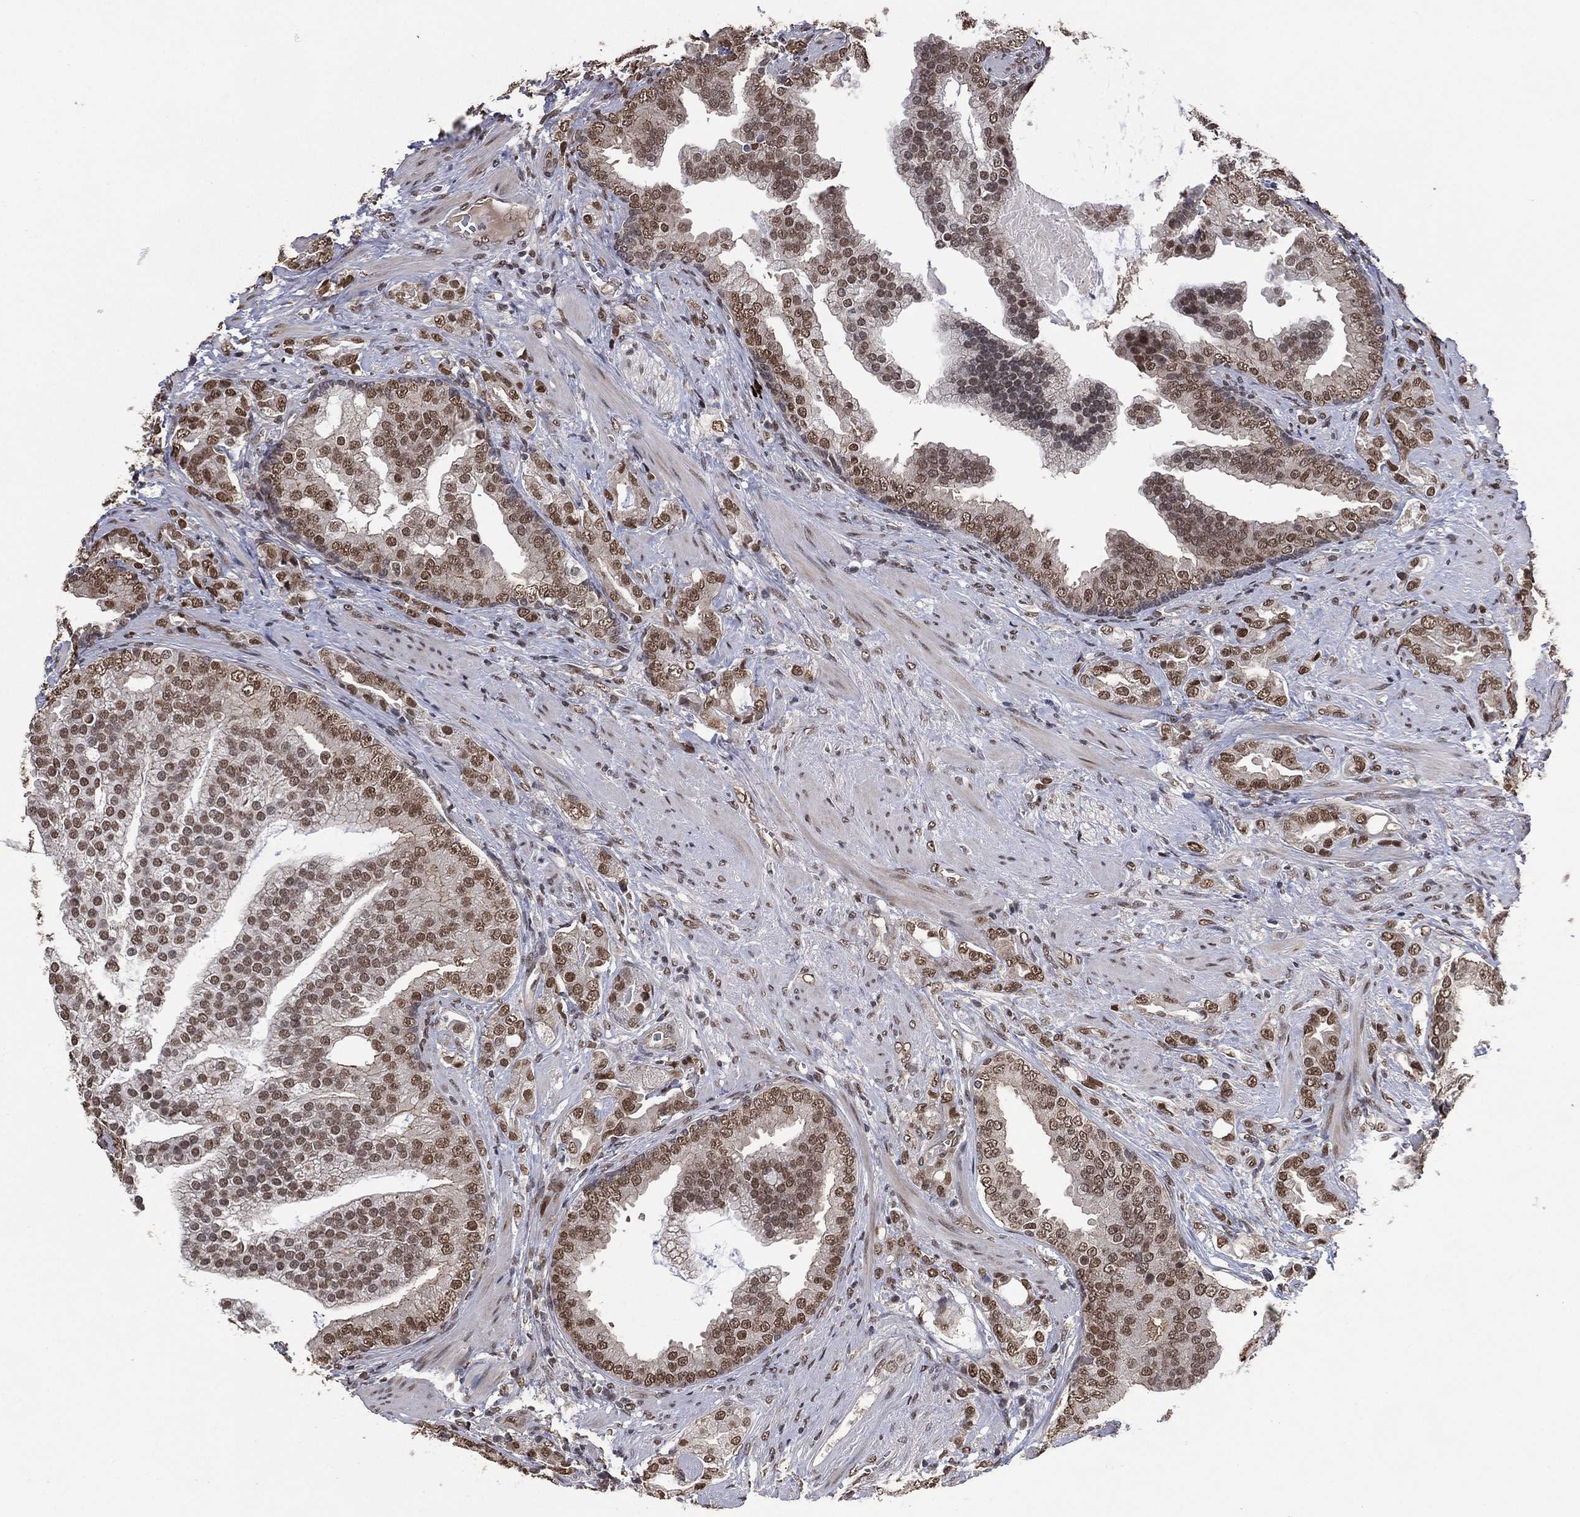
{"staining": {"intensity": "moderate", "quantity": "25%-75%", "location": "nuclear"}, "tissue": "prostate cancer", "cell_type": "Tumor cells", "image_type": "cancer", "snomed": [{"axis": "morphology", "description": "Adenocarcinoma, NOS"}, {"axis": "topography", "description": "Prostate"}], "caption": "Protein expression analysis of human prostate adenocarcinoma reveals moderate nuclear staining in about 25%-75% of tumor cells.", "gene": "EHMT1", "patient": {"sex": "male", "age": 57}}